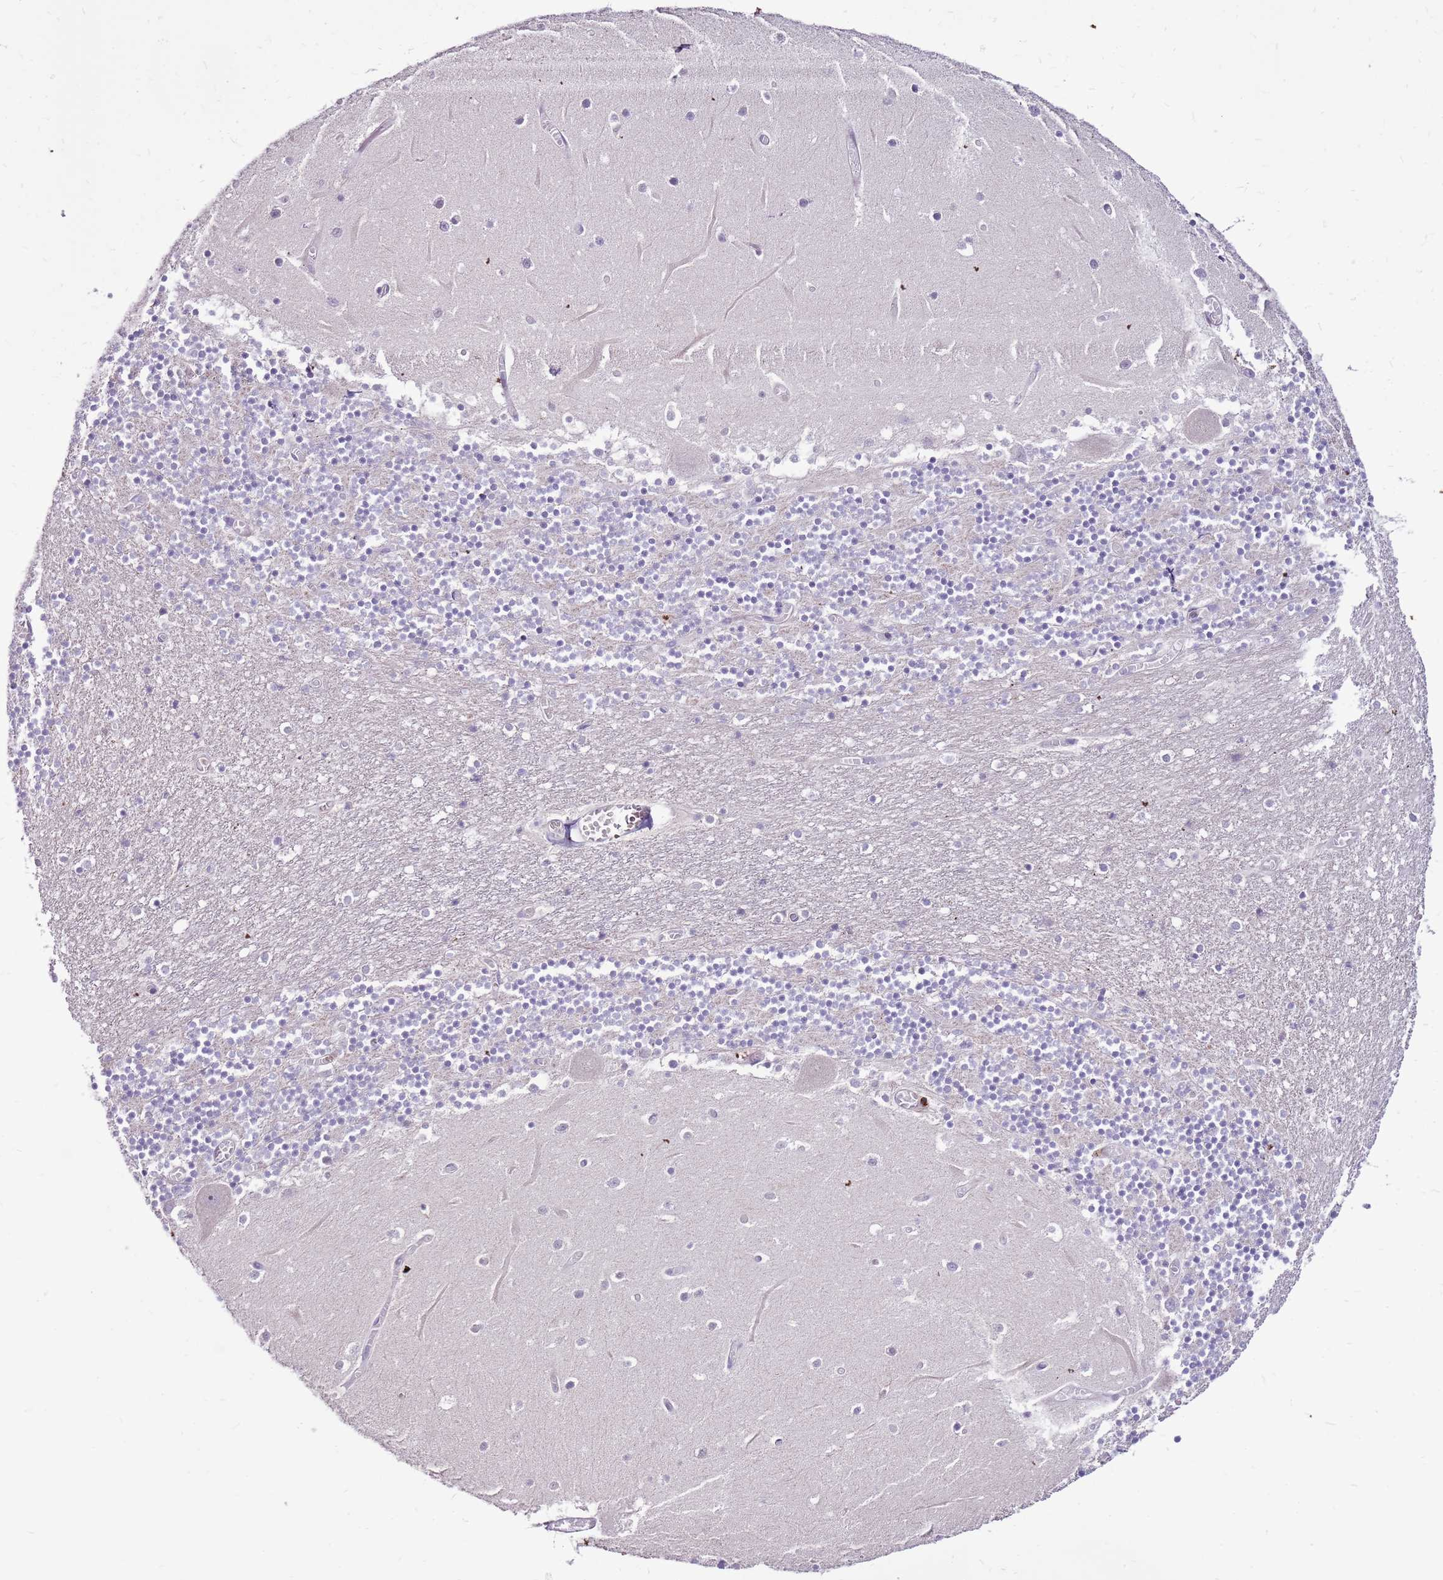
{"staining": {"intensity": "negative", "quantity": "none", "location": "none"}, "tissue": "cerebellum", "cell_type": "Cells in granular layer", "image_type": "normal", "snomed": [{"axis": "morphology", "description": "Normal tissue, NOS"}, {"axis": "topography", "description": "Cerebellum"}], "caption": "Cells in granular layer are negative for protein expression in benign human cerebellum. (Brightfield microscopy of DAB immunohistochemistry at high magnification).", "gene": "ZSWIM1", "patient": {"sex": "female", "age": 28}}